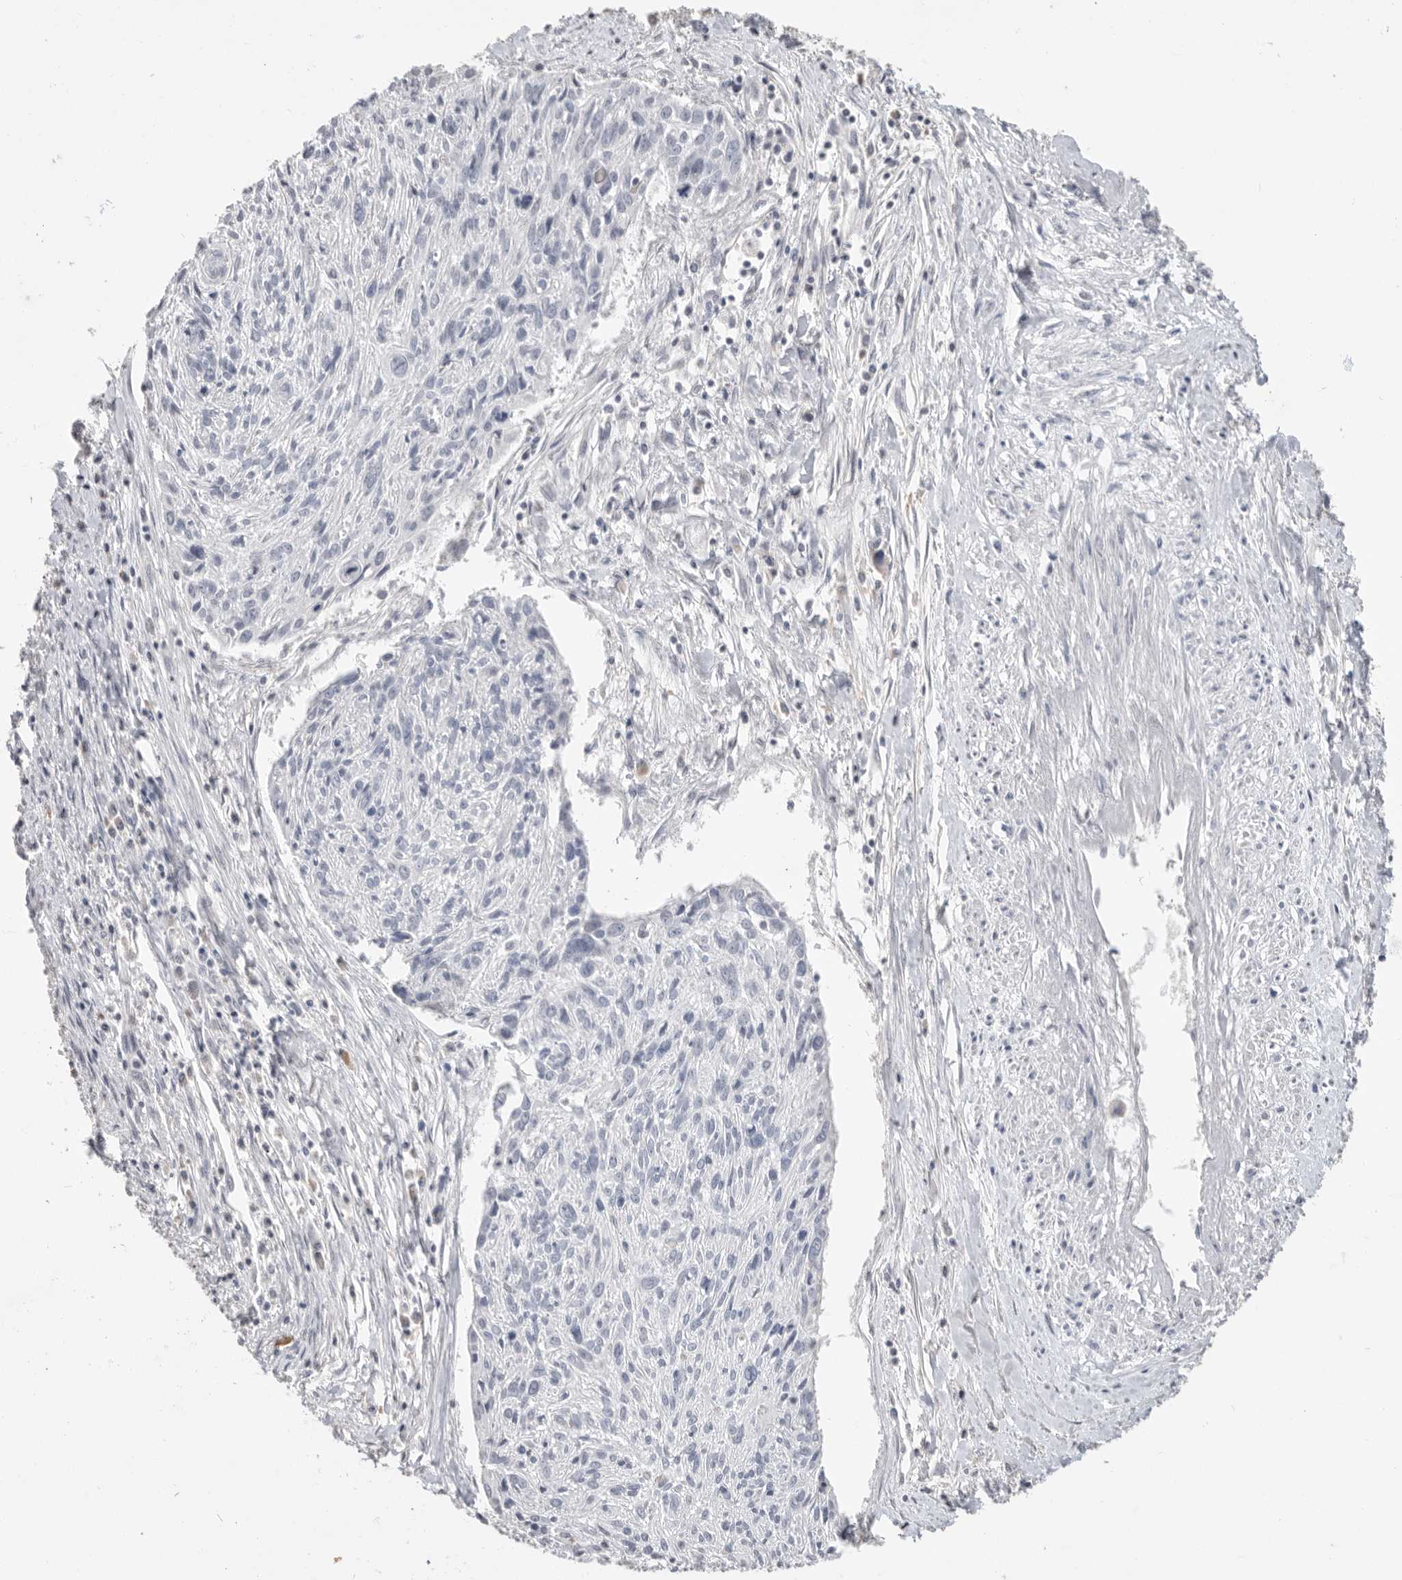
{"staining": {"intensity": "negative", "quantity": "none", "location": "none"}, "tissue": "cervical cancer", "cell_type": "Tumor cells", "image_type": "cancer", "snomed": [{"axis": "morphology", "description": "Squamous cell carcinoma, NOS"}, {"axis": "topography", "description": "Cervix"}], "caption": "Immunohistochemistry (IHC) photomicrograph of neoplastic tissue: human squamous cell carcinoma (cervical) stained with DAB exhibits no significant protein staining in tumor cells. Nuclei are stained in blue.", "gene": "FZD3", "patient": {"sex": "female", "age": 51}}